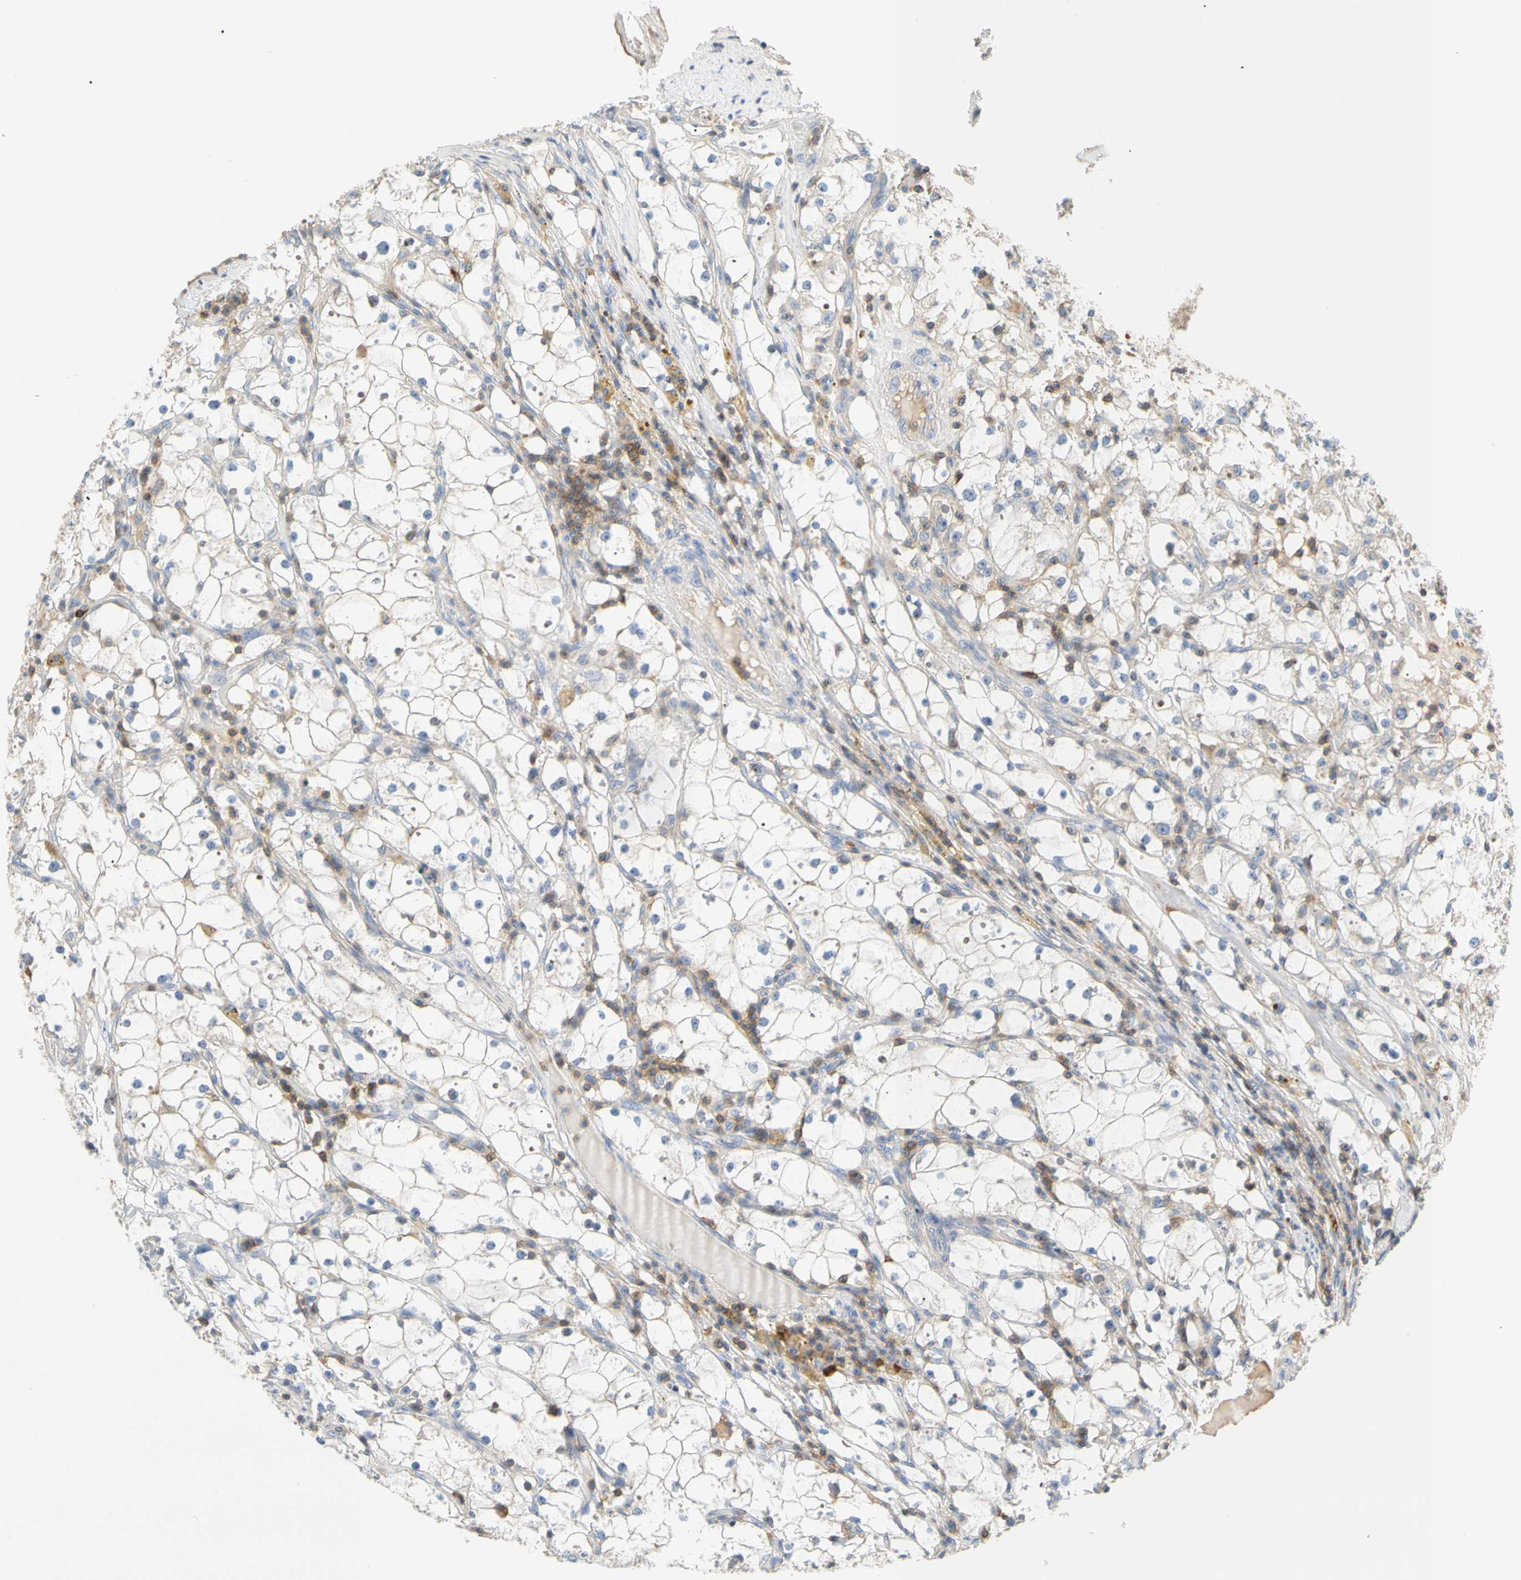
{"staining": {"intensity": "negative", "quantity": "none", "location": "none"}, "tissue": "renal cancer", "cell_type": "Tumor cells", "image_type": "cancer", "snomed": [{"axis": "morphology", "description": "Adenocarcinoma, NOS"}, {"axis": "topography", "description": "Kidney"}], "caption": "Renal cancer was stained to show a protein in brown. There is no significant staining in tumor cells. The staining is performed using DAB brown chromogen with nuclei counter-stained in using hematoxylin.", "gene": "TNFRSF18", "patient": {"sex": "male", "age": 56}}